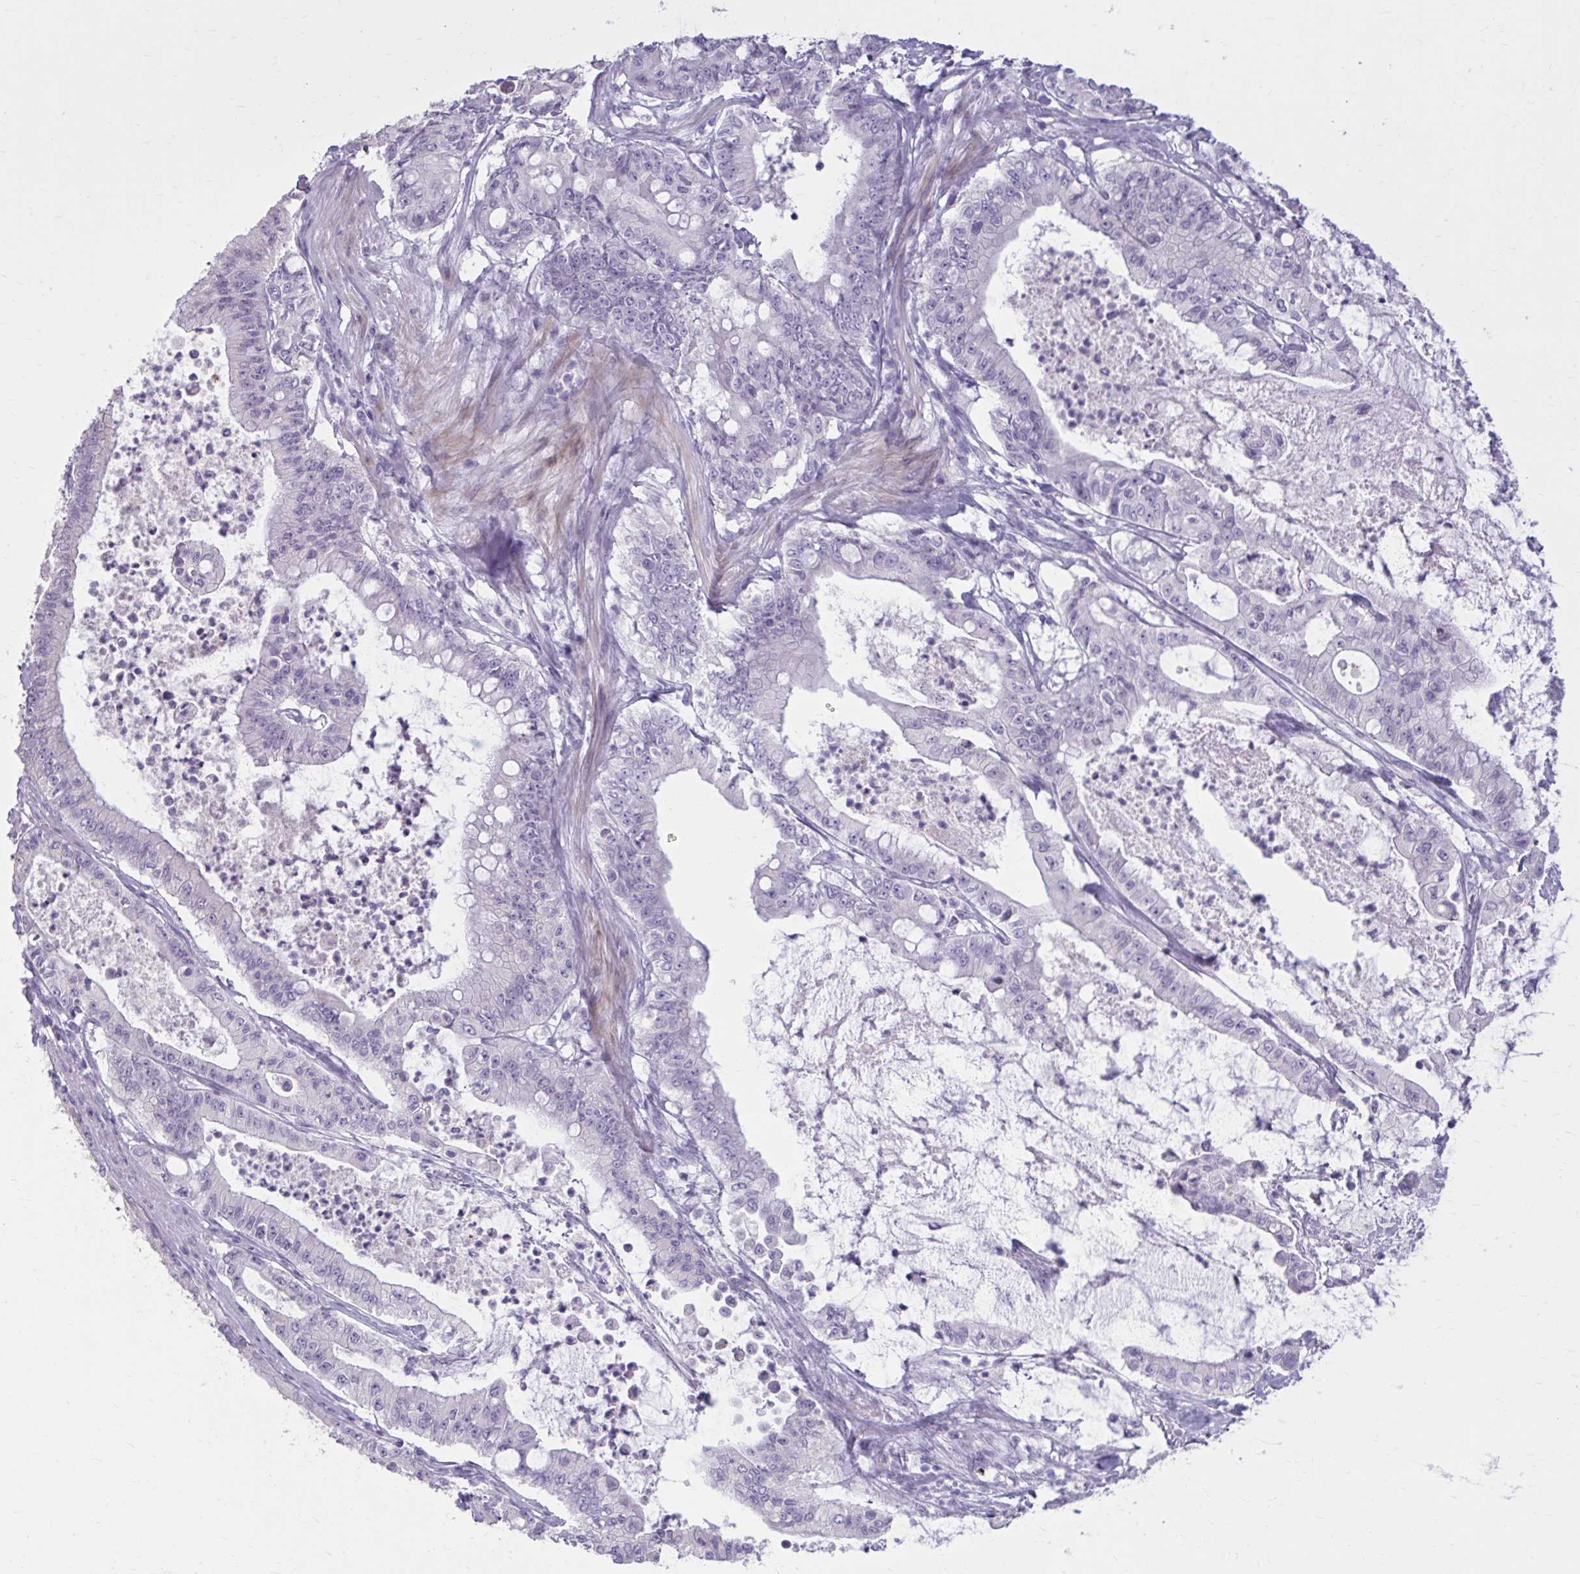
{"staining": {"intensity": "negative", "quantity": "none", "location": "none"}, "tissue": "pancreatic cancer", "cell_type": "Tumor cells", "image_type": "cancer", "snomed": [{"axis": "morphology", "description": "Adenocarcinoma, NOS"}, {"axis": "topography", "description": "Pancreas"}], "caption": "Adenocarcinoma (pancreatic) was stained to show a protein in brown. There is no significant expression in tumor cells.", "gene": "OR4B1", "patient": {"sex": "male", "age": 71}}